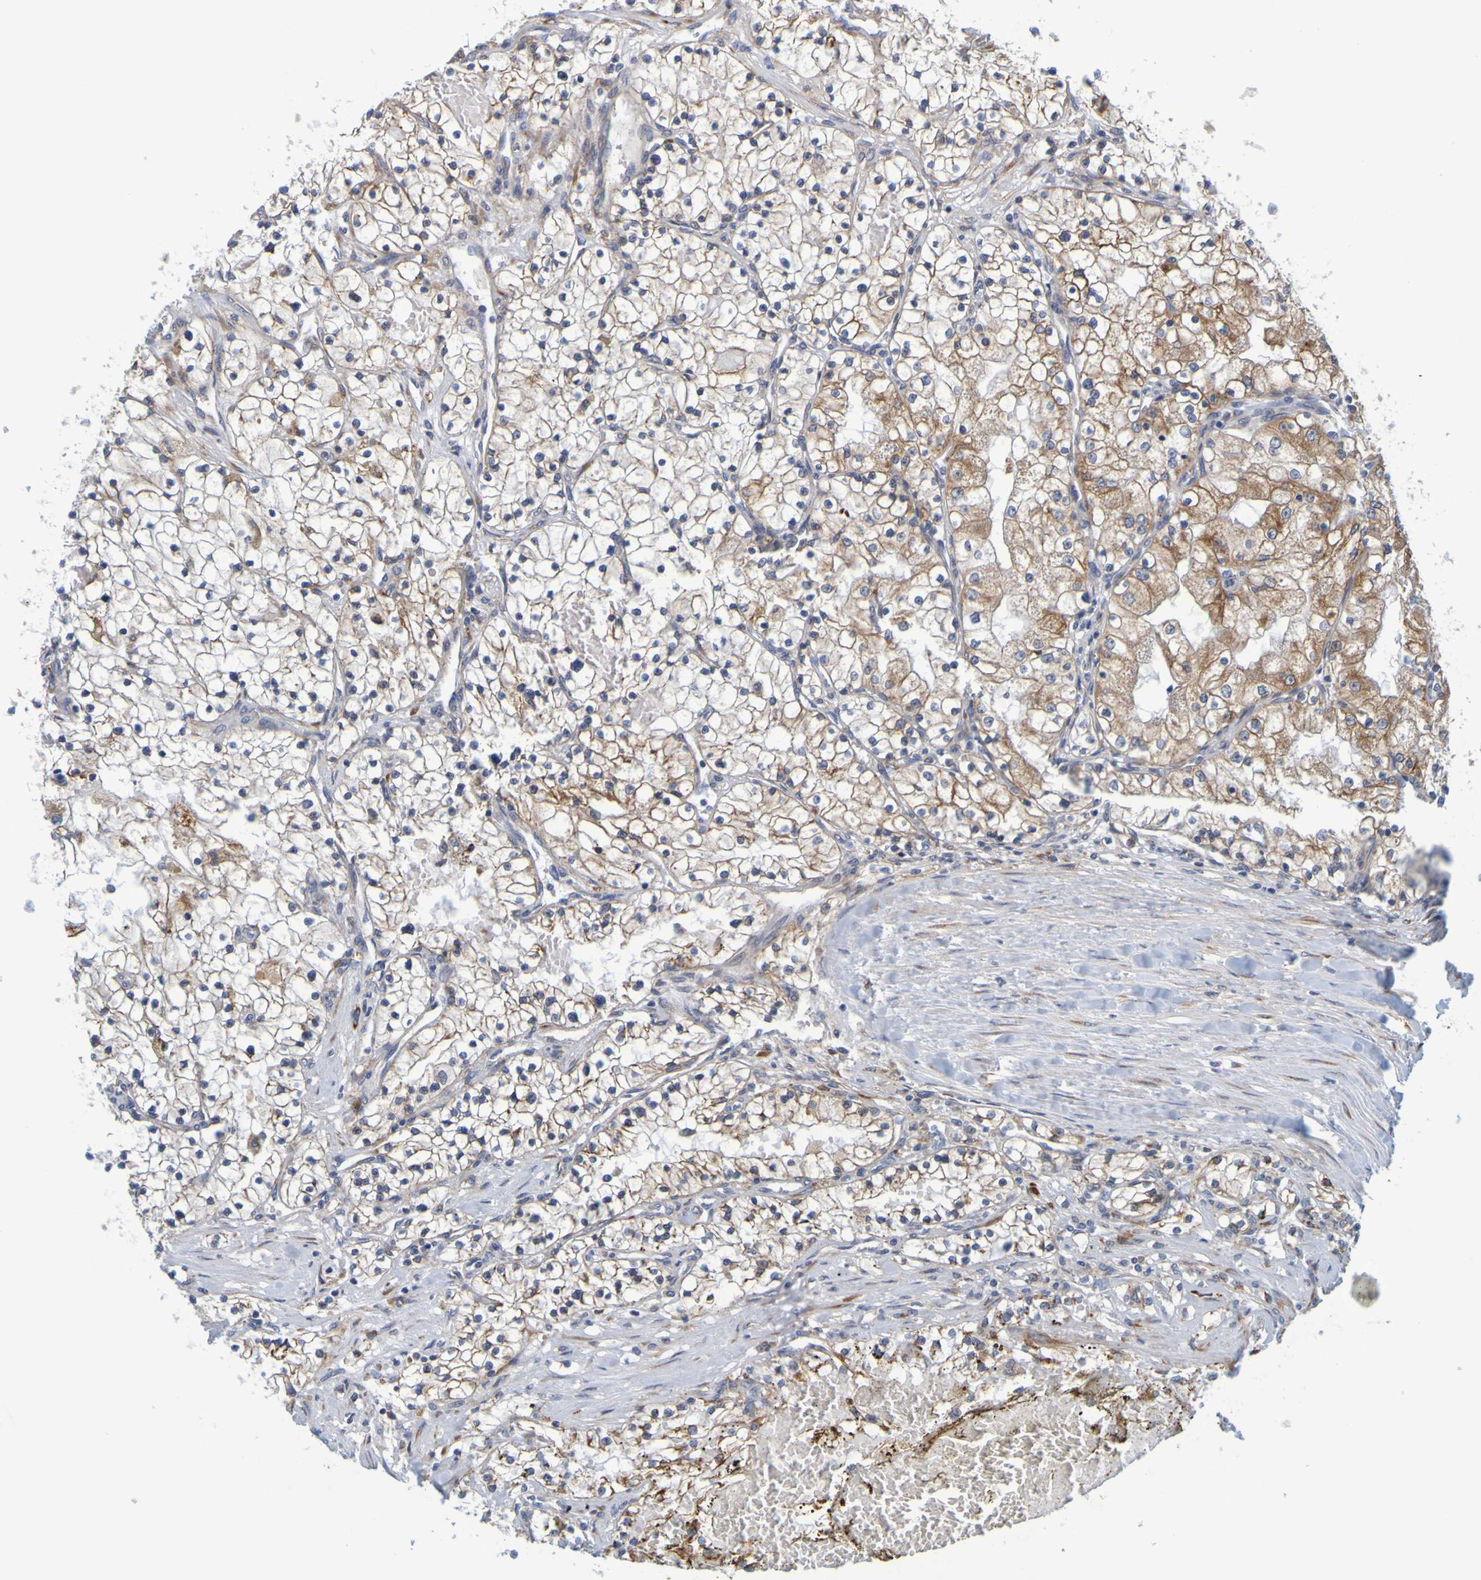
{"staining": {"intensity": "moderate", "quantity": "25%-75%", "location": "cytoplasmic/membranous"}, "tissue": "renal cancer", "cell_type": "Tumor cells", "image_type": "cancer", "snomed": [{"axis": "morphology", "description": "Adenocarcinoma, NOS"}, {"axis": "topography", "description": "Kidney"}], "caption": "Renal adenocarcinoma tissue demonstrates moderate cytoplasmic/membranous positivity in about 25%-75% of tumor cells", "gene": "SIL1", "patient": {"sex": "male", "age": 68}}